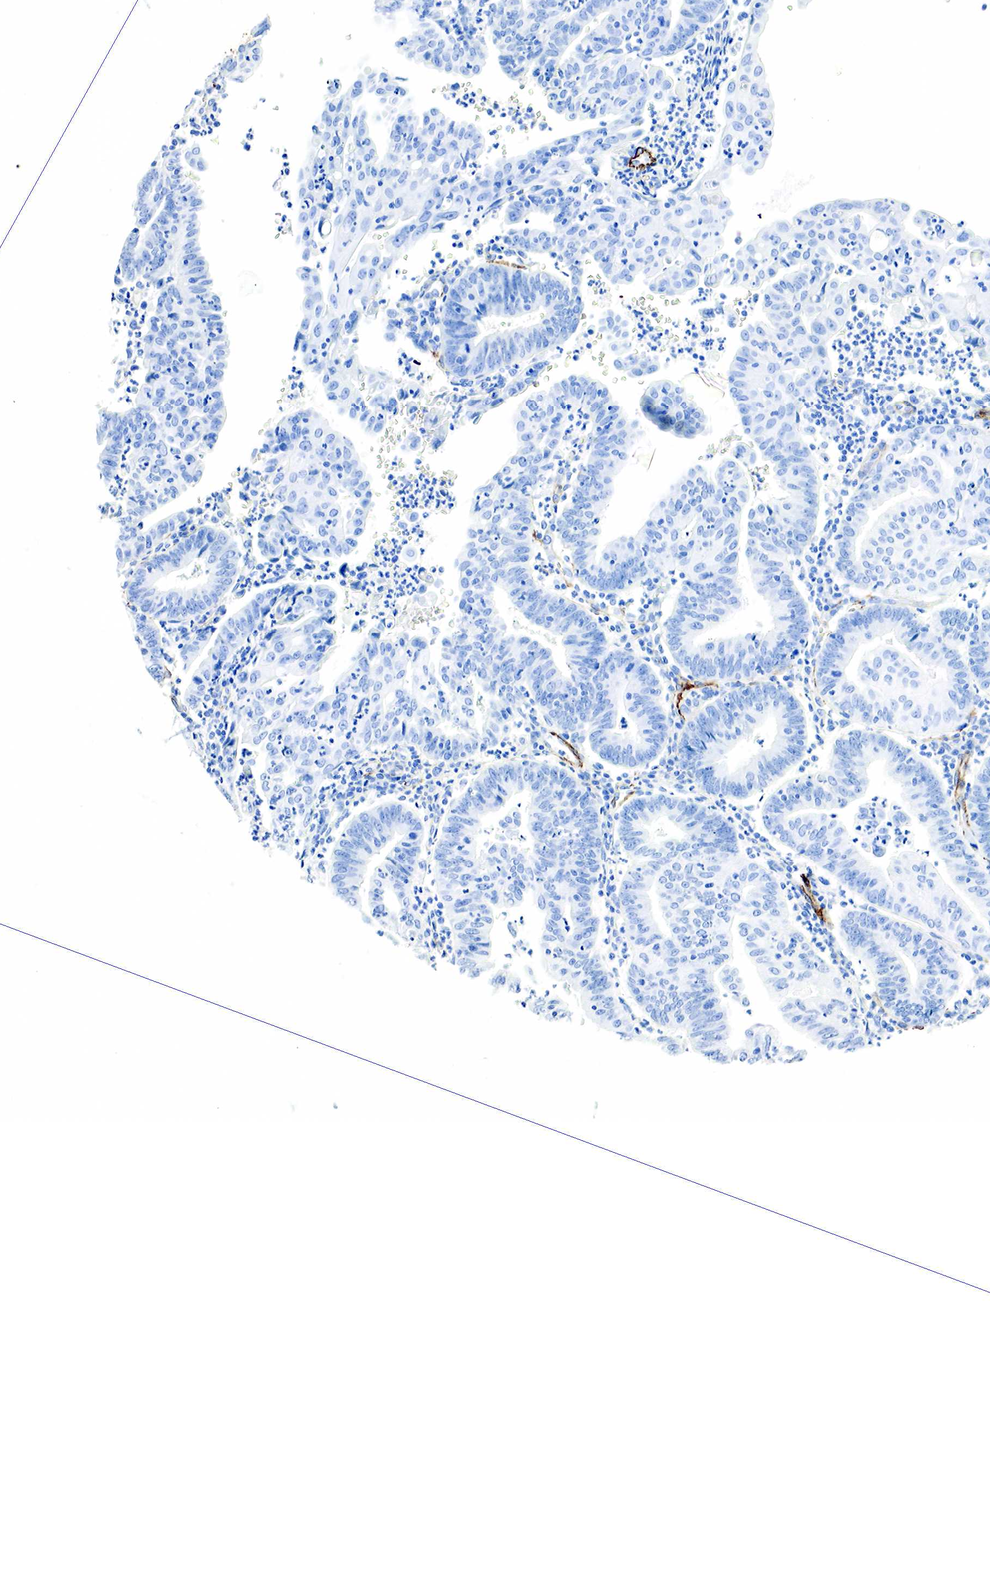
{"staining": {"intensity": "negative", "quantity": "none", "location": "none"}, "tissue": "endometrial cancer", "cell_type": "Tumor cells", "image_type": "cancer", "snomed": [{"axis": "morphology", "description": "Adenocarcinoma, NOS"}, {"axis": "topography", "description": "Endometrium"}], "caption": "Immunohistochemistry image of neoplastic tissue: human endometrial cancer stained with DAB (3,3'-diaminobenzidine) exhibits no significant protein staining in tumor cells.", "gene": "ACTA1", "patient": {"sex": "female", "age": 60}}